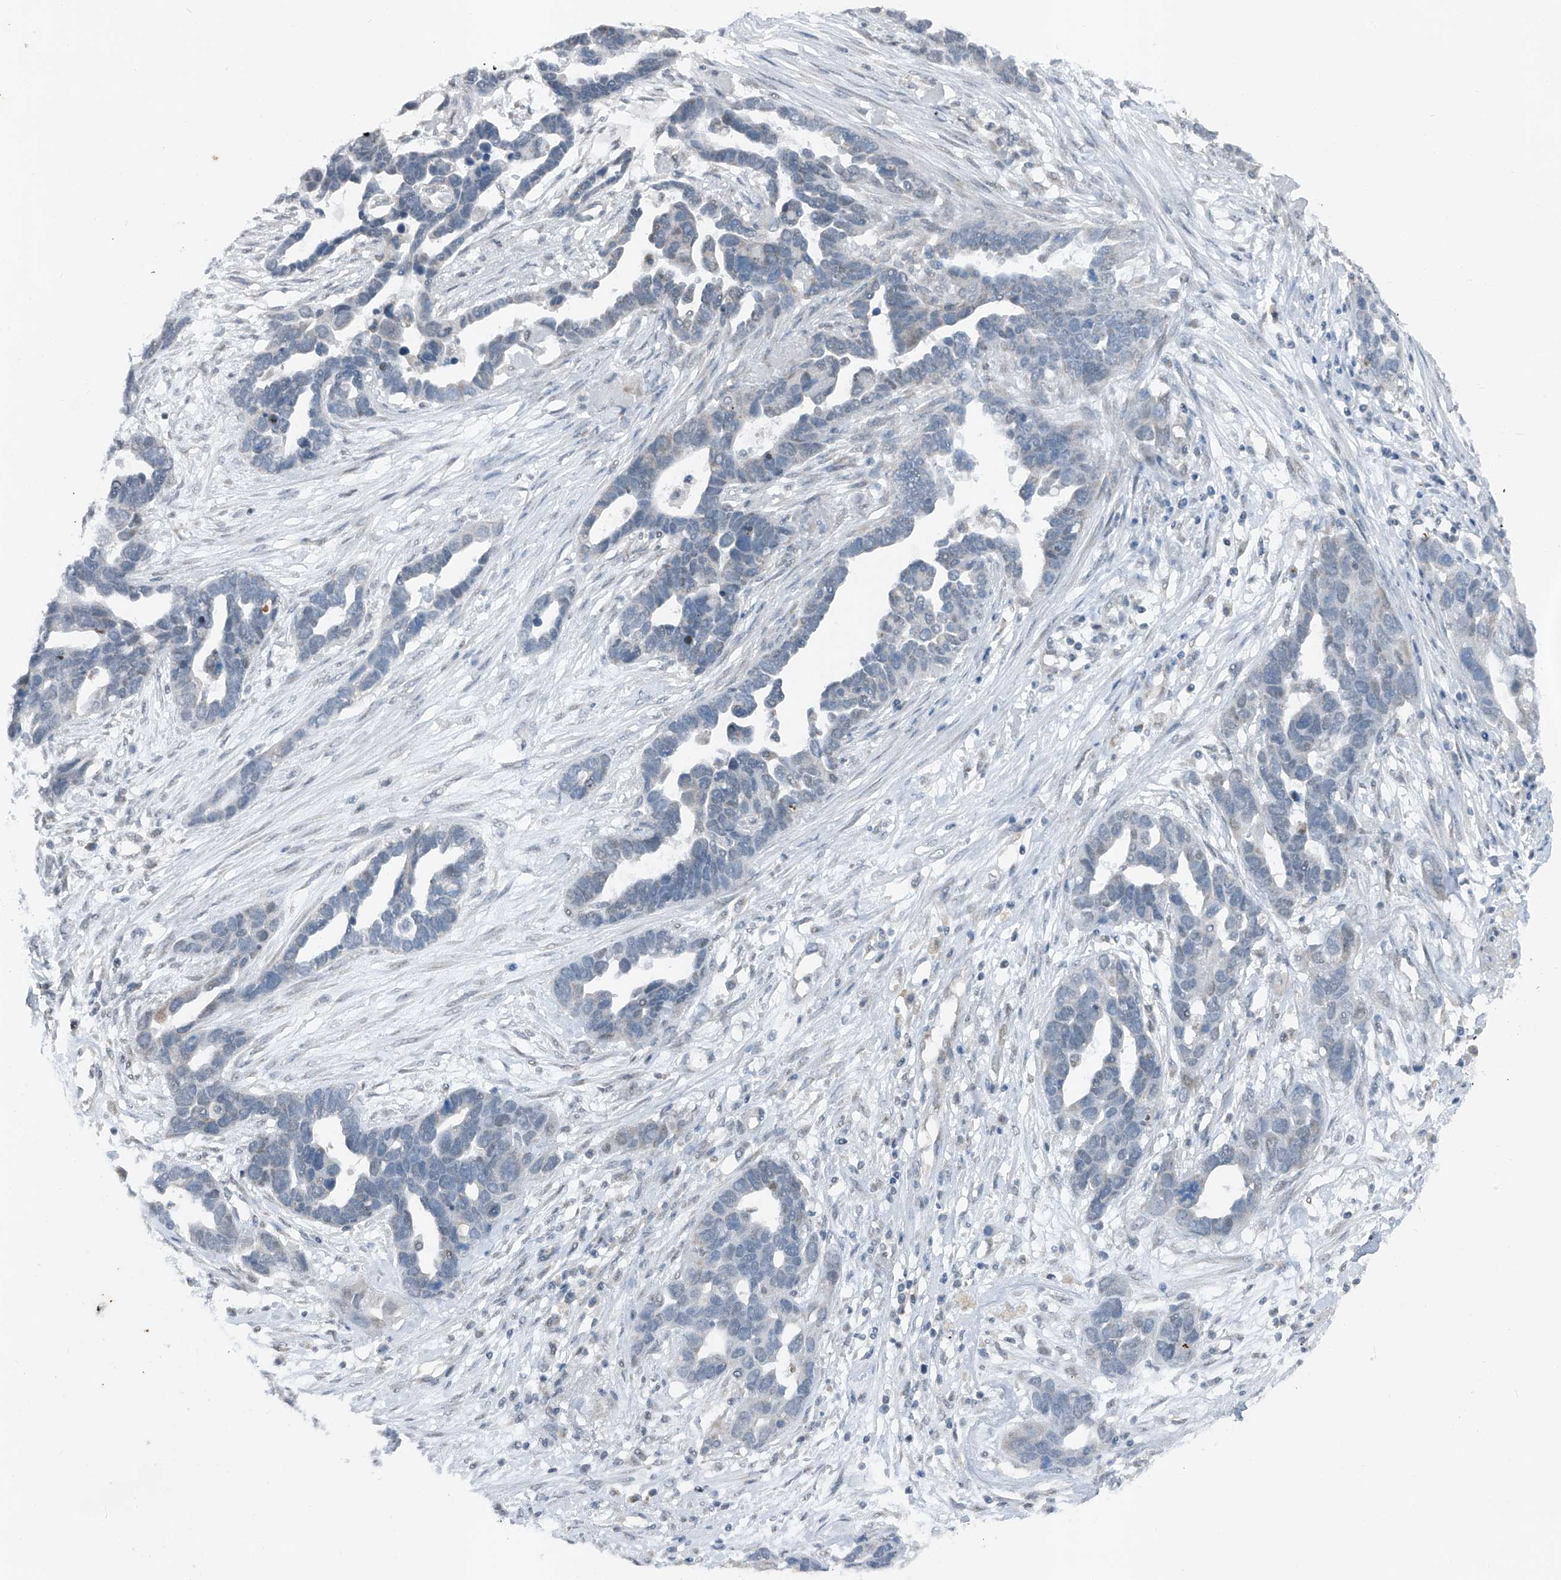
{"staining": {"intensity": "negative", "quantity": "none", "location": "none"}, "tissue": "ovarian cancer", "cell_type": "Tumor cells", "image_type": "cancer", "snomed": [{"axis": "morphology", "description": "Cystadenocarcinoma, serous, NOS"}, {"axis": "topography", "description": "Ovary"}], "caption": "Human ovarian cancer stained for a protein using immunohistochemistry displays no expression in tumor cells.", "gene": "DYRK1B", "patient": {"sex": "female", "age": 54}}